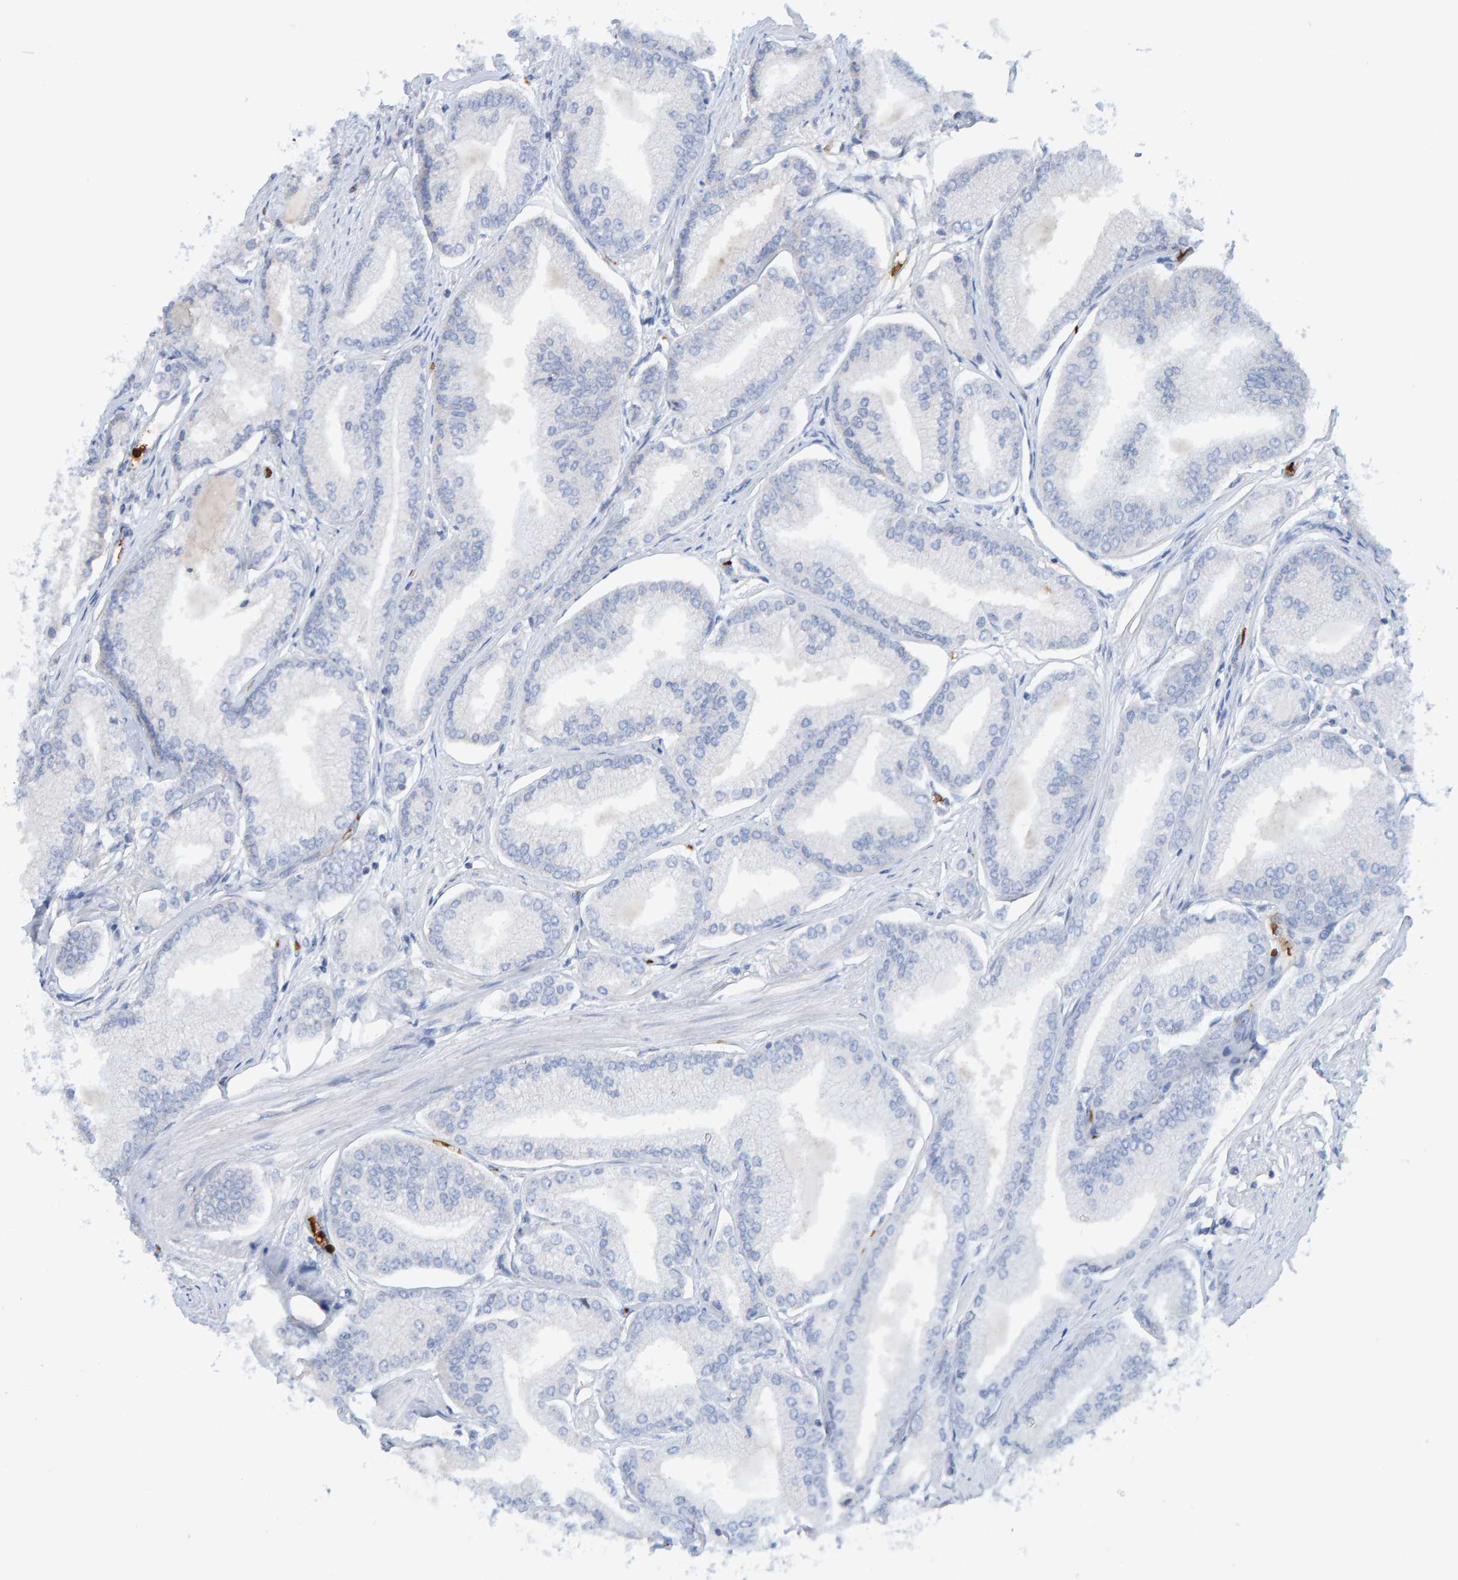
{"staining": {"intensity": "negative", "quantity": "none", "location": "none"}, "tissue": "prostate cancer", "cell_type": "Tumor cells", "image_type": "cancer", "snomed": [{"axis": "morphology", "description": "Adenocarcinoma, Low grade"}, {"axis": "topography", "description": "Prostate"}], "caption": "The immunohistochemistry (IHC) micrograph has no significant positivity in tumor cells of adenocarcinoma (low-grade) (prostate) tissue.", "gene": "VPS9D1", "patient": {"sex": "male", "age": 52}}